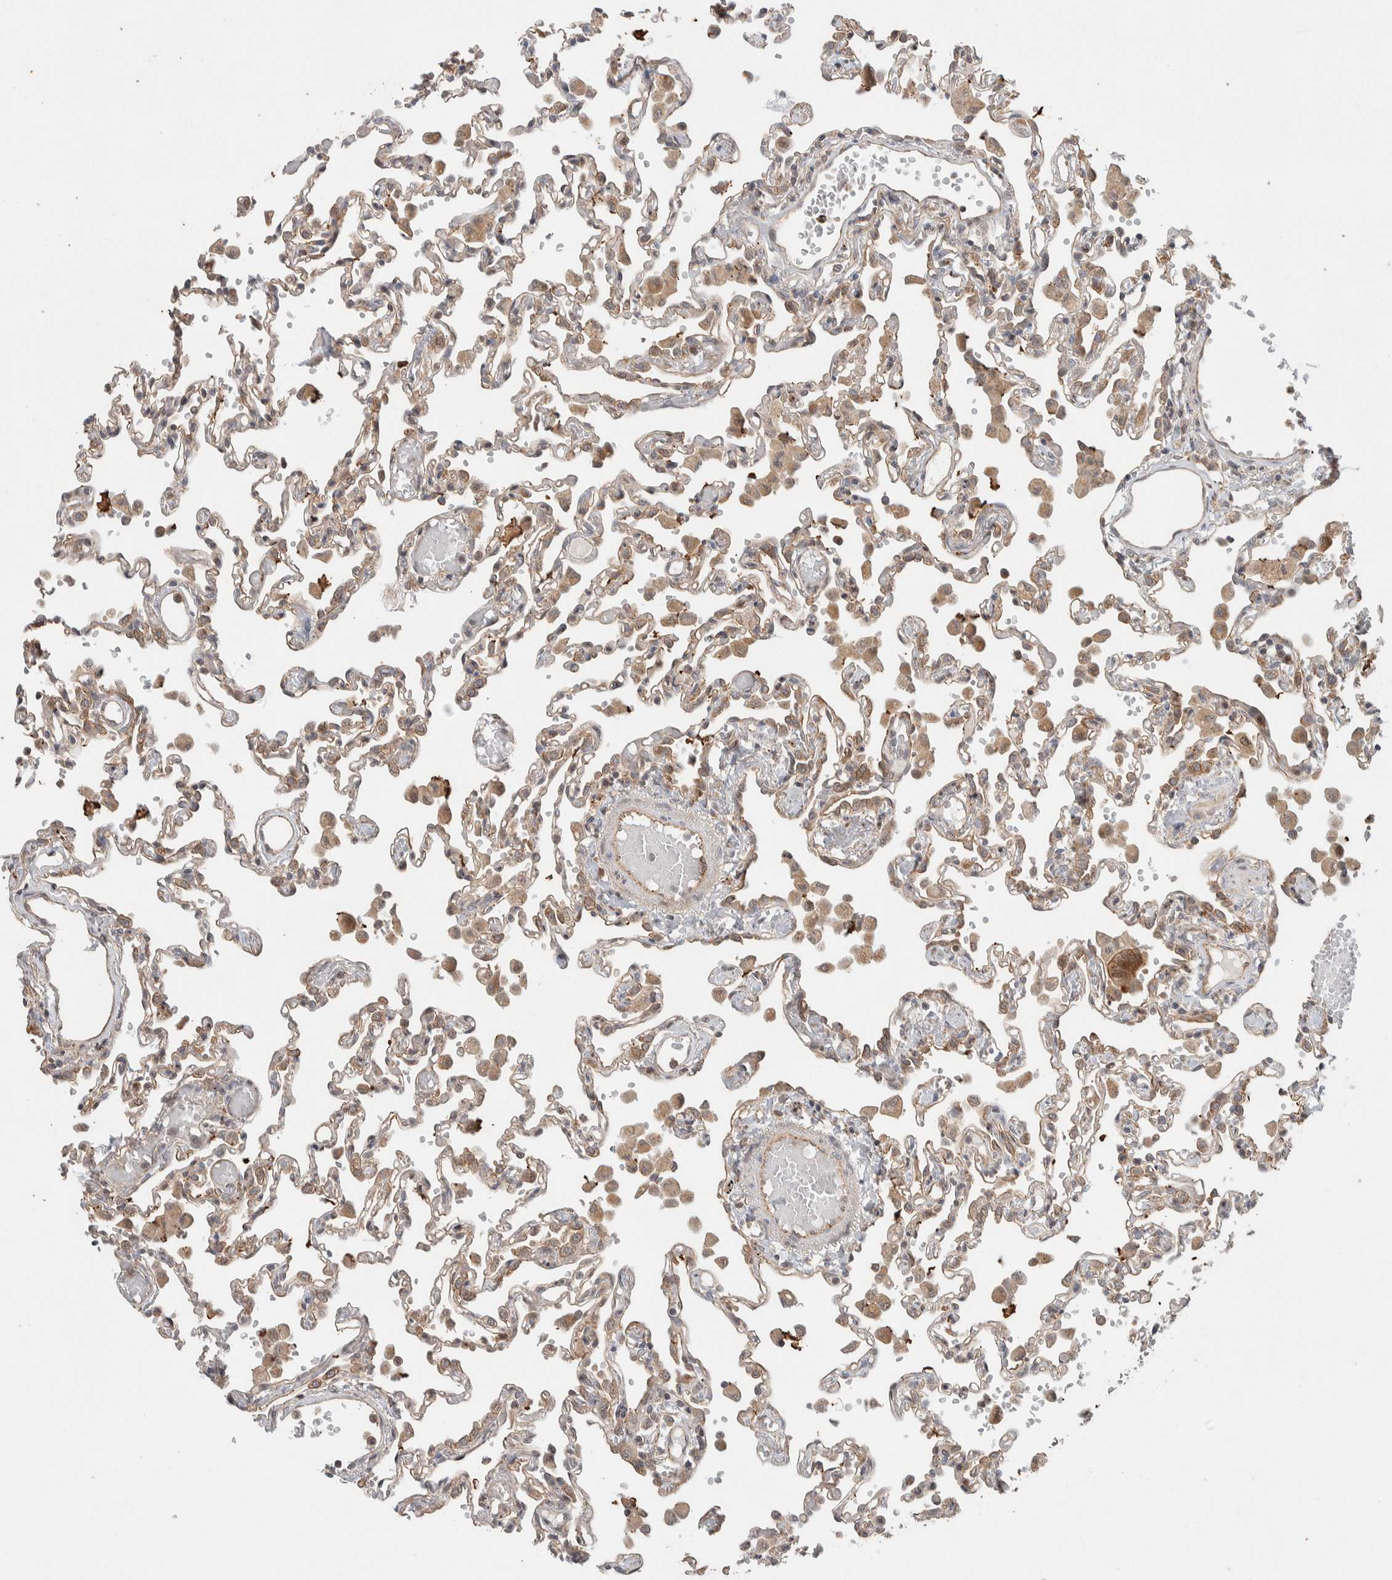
{"staining": {"intensity": "weak", "quantity": "25%-75%", "location": "cytoplasmic/membranous"}, "tissue": "lung", "cell_type": "Alveolar cells", "image_type": "normal", "snomed": [{"axis": "morphology", "description": "Normal tissue, NOS"}, {"axis": "topography", "description": "Bronchus"}, {"axis": "topography", "description": "Lung"}], "caption": "The image demonstrates immunohistochemical staining of normal lung. There is weak cytoplasmic/membranous expression is identified in about 25%-75% of alveolar cells.", "gene": "DEPTOR", "patient": {"sex": "female", "age": 49}}